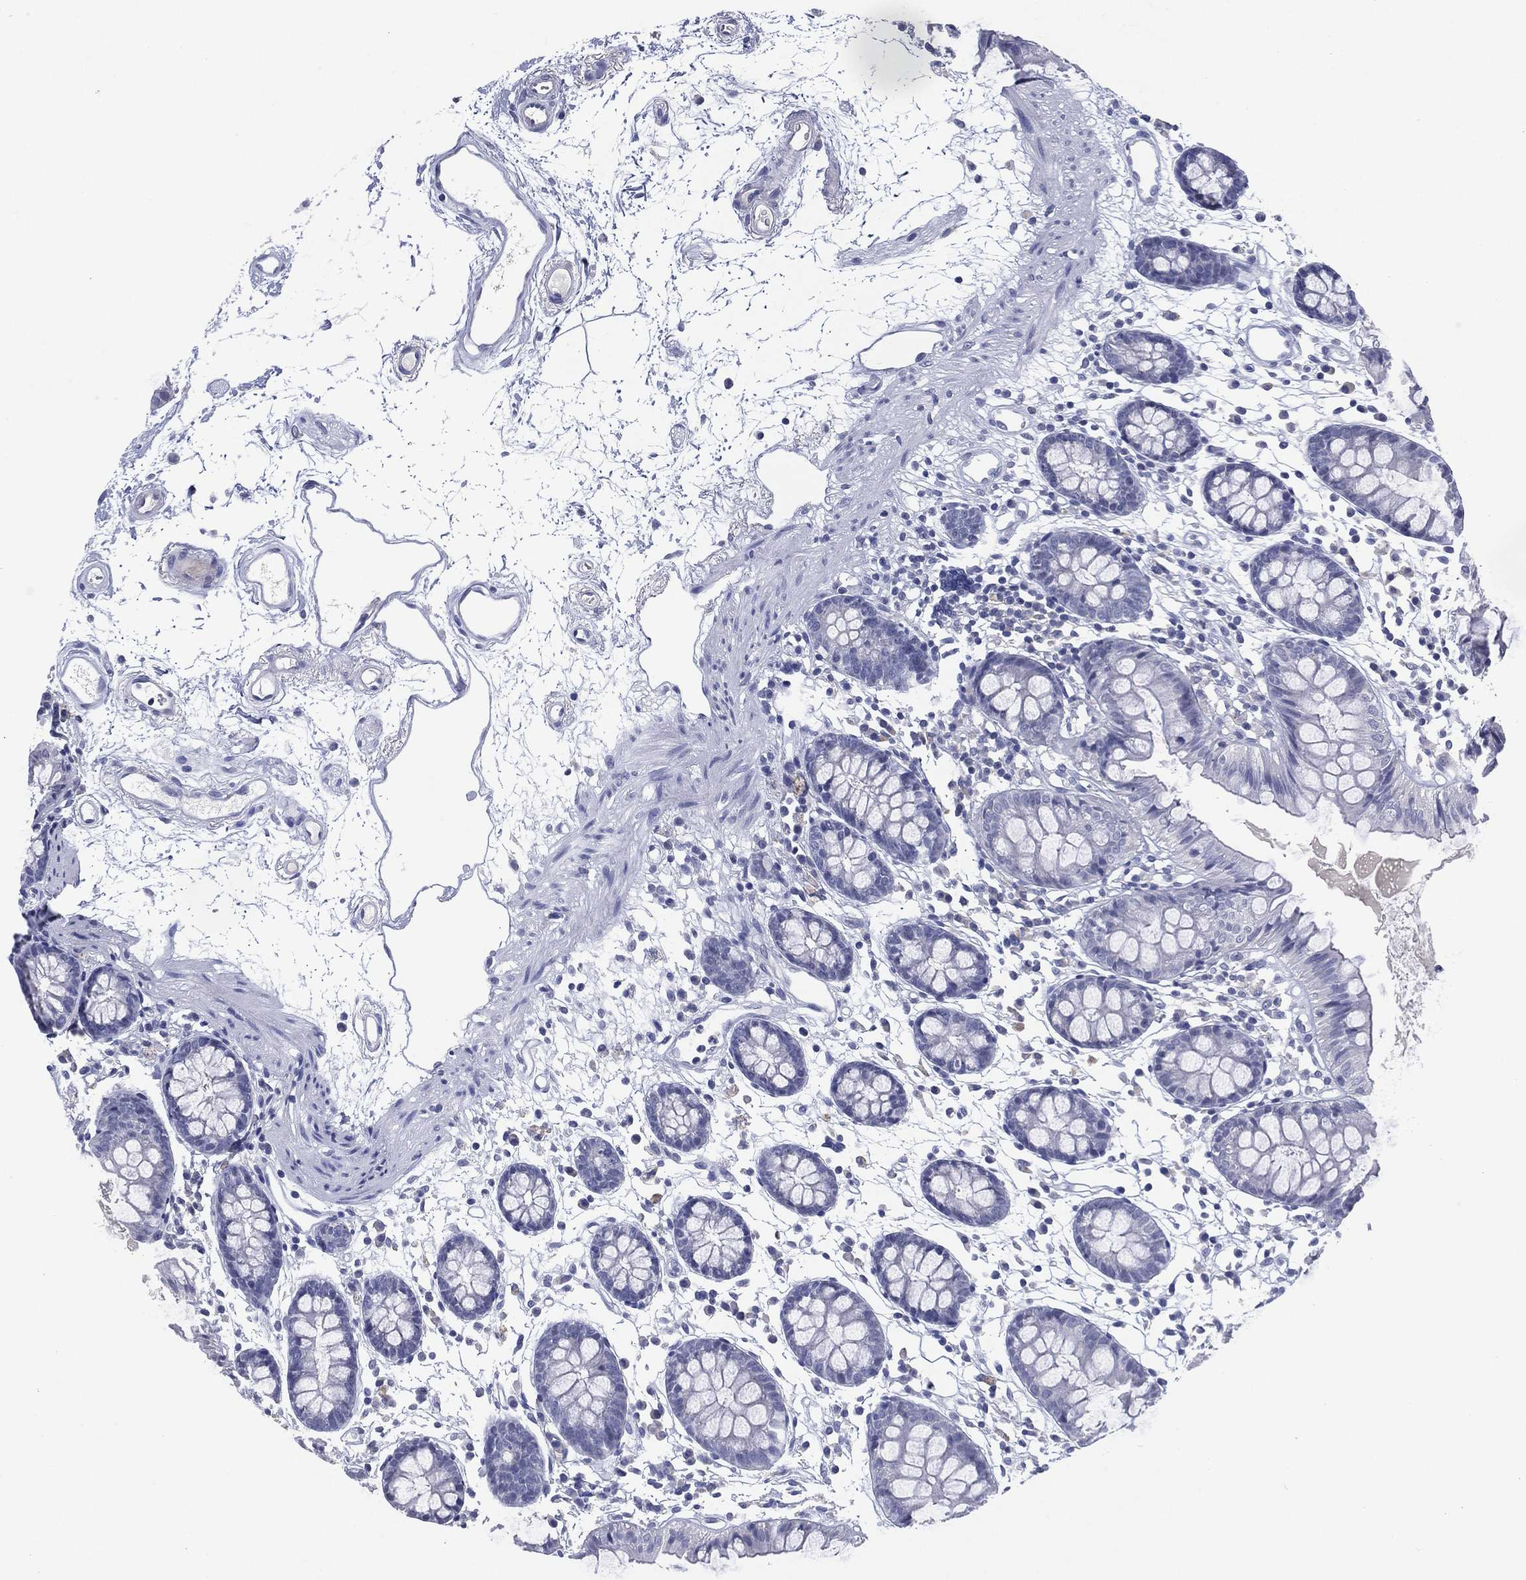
{"staining": {"intensity": "negative", "quantity": "none", "location": "none"}, "tissue": "colon", "cell_type": "Endothelial cells", "image_type": "normal", "snomed": [{"axis": "morphology", "description": "Normal tissue, NOS"}, {"axis": "topography", "description": "Colon"}], "caption": "High magnification brightfield microscopy of unremarkable colon stained with DAB (3,3'-diaminobenzidine) (brown) and counterstained with hematoxylin (blue): endothelial cells show no significant positivity. Nuclei are stained in blue.", "gene": "KRT35", "patient": {"sex": "female", "age": 84}}